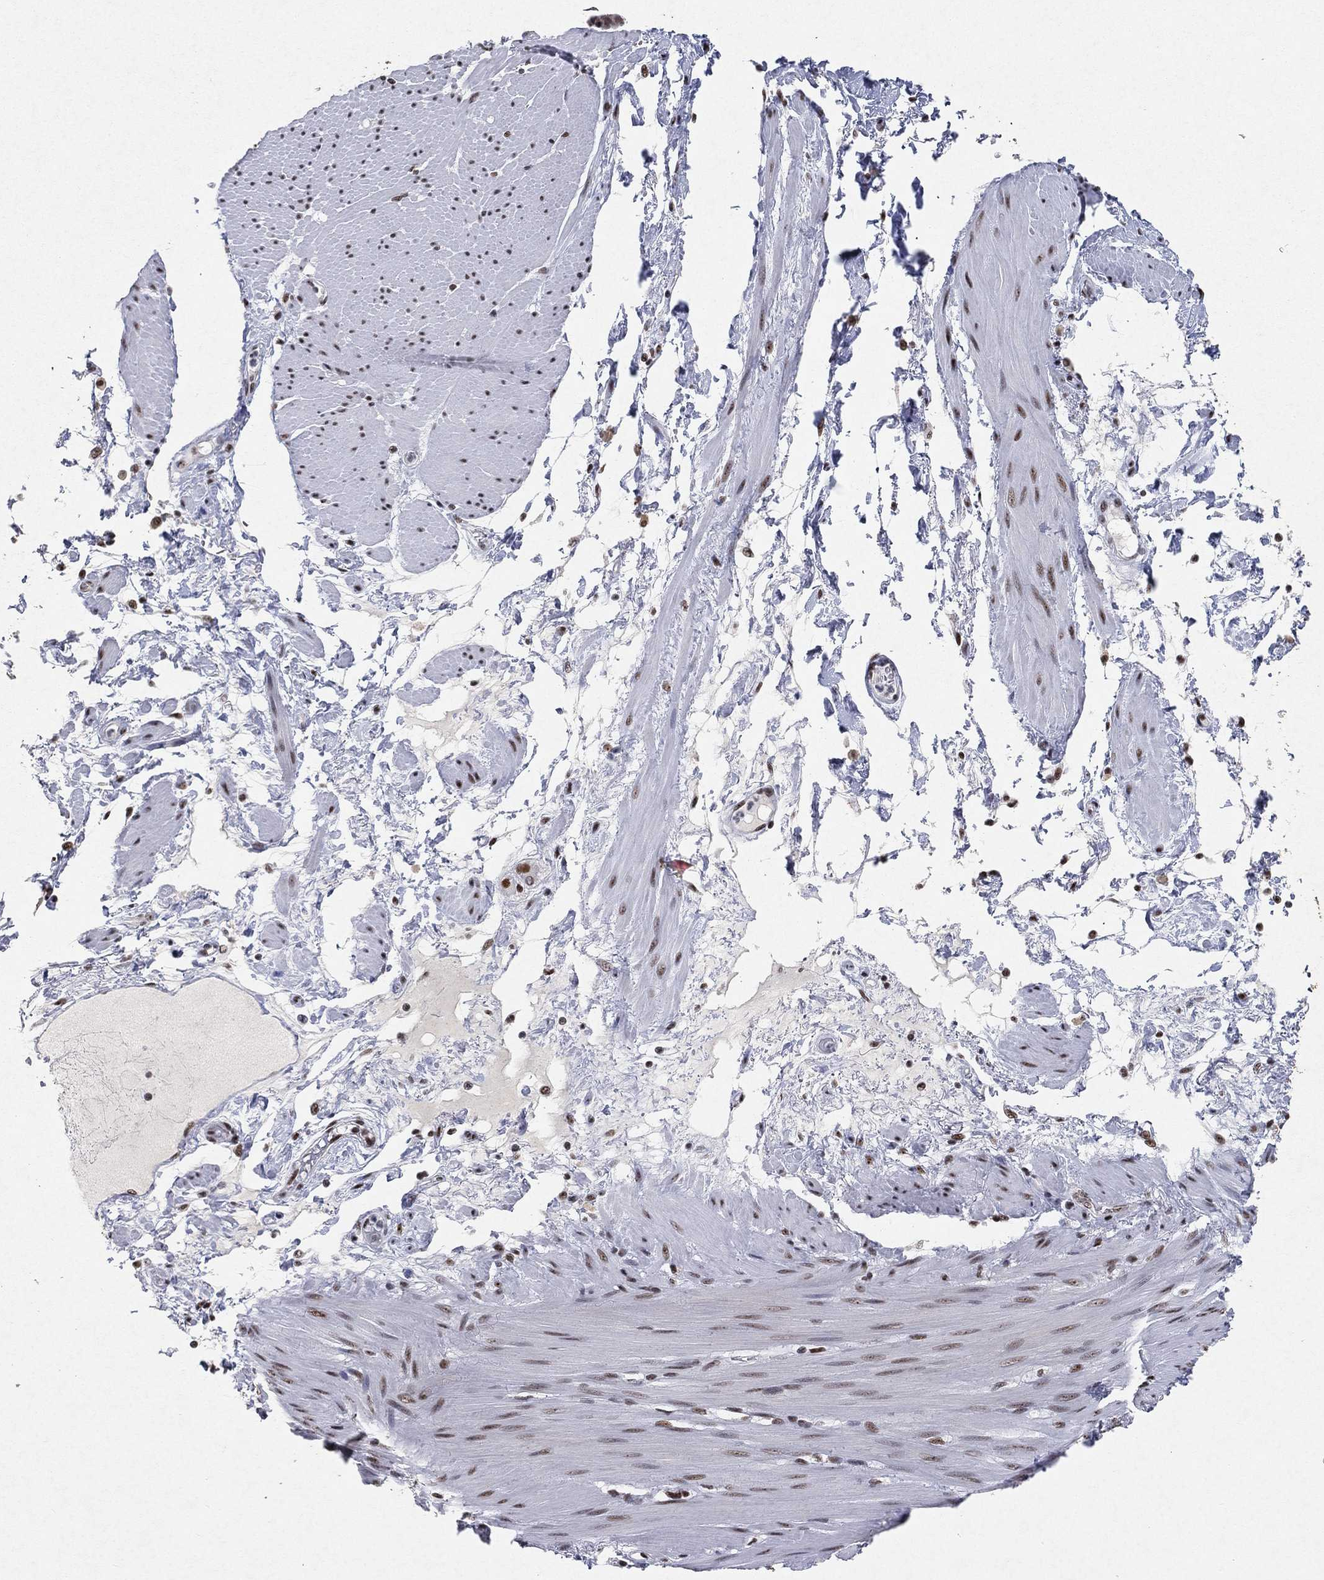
{"staining": {"intensity": "moderate", "quantity": ">75%", "location": "nuclear"}, "tissue": "smooth muscle", "cell_type": "Smooth muscle cells", "image_type": "normal", "snomed": [{"axis": "morphology", "description": "Normal tissue, NOS"}, {"axis": "topography", "description": "Smooth muscle"}, {"axis": "topography", "description": "Anal"}], "caption": "Smooth muscle stained with DAB (3,3'-diaminobenzidine) immunohistochemistry exhibits medium levels of moderate nuclear expression in about >75% of smooth muscle cells.", "gene": "DDX27", "patient": {"sex": "male", "age": 83}}